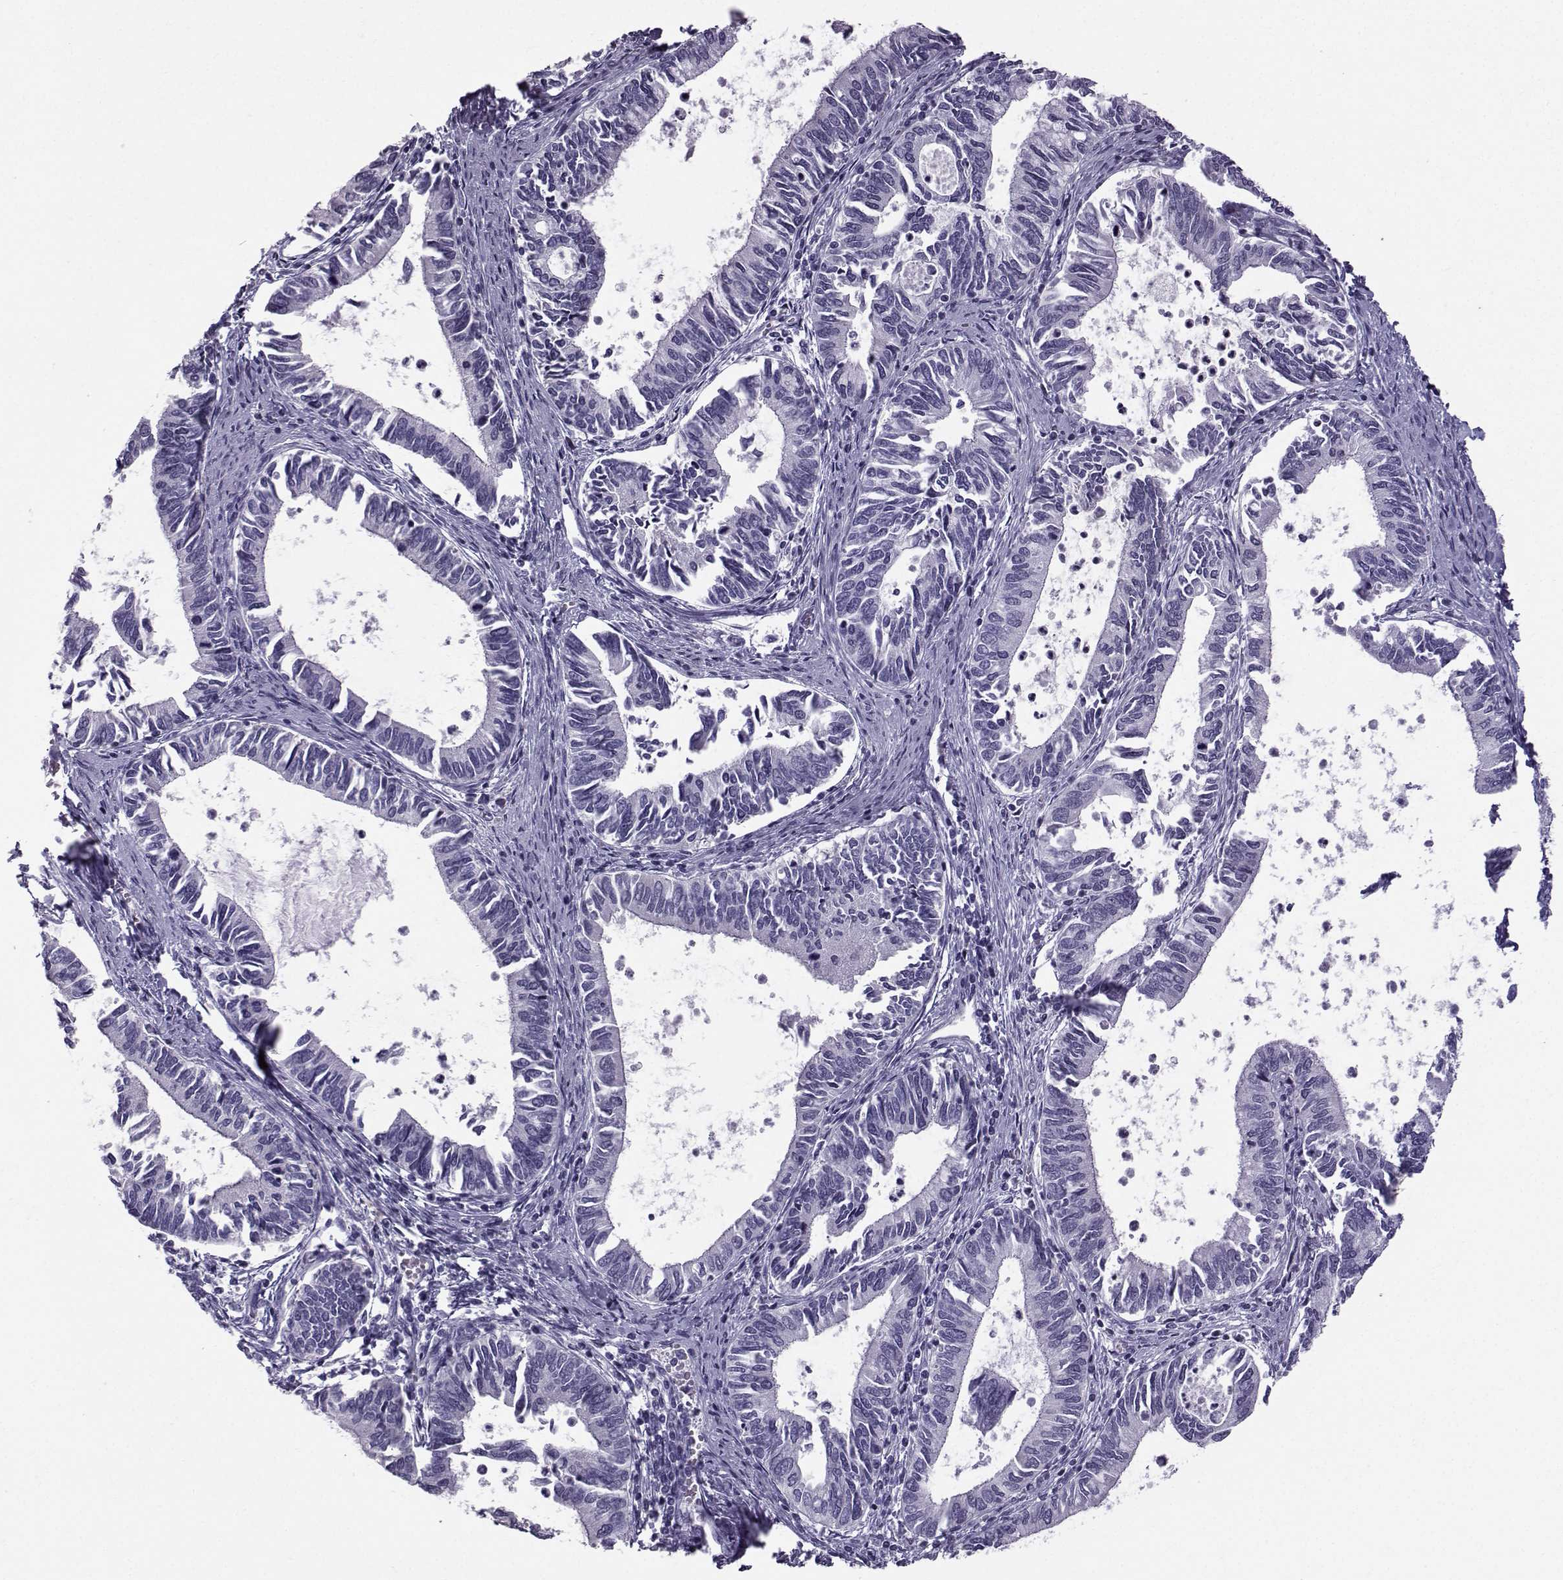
{"staining": {"intensity": "negative", "quantity": "none", "location": "none"}, "tissue": "cervical cancer", "cell_type": "Tumor cells", "image_type": "cancer", "snomed": [{"axis": "morphology", "description": "Adenocarcinoma, NOS"}, {"axis": "topography", "description": "Cervix"}], "caption": "DAB (3,3'-diaminobenzidine) immunohistochemical staining of human cervical cancer exhibits no significant expression in tumor cells. The staining was performed using DAB (3,3'-diaminobenzidine) to visualize the protein expression in brown, while the nuclei were stained in blue with hematoxylin (Magnification: 20x).", "gene": "DMRT3", "patient": {"sex": "female", "age": 42}}